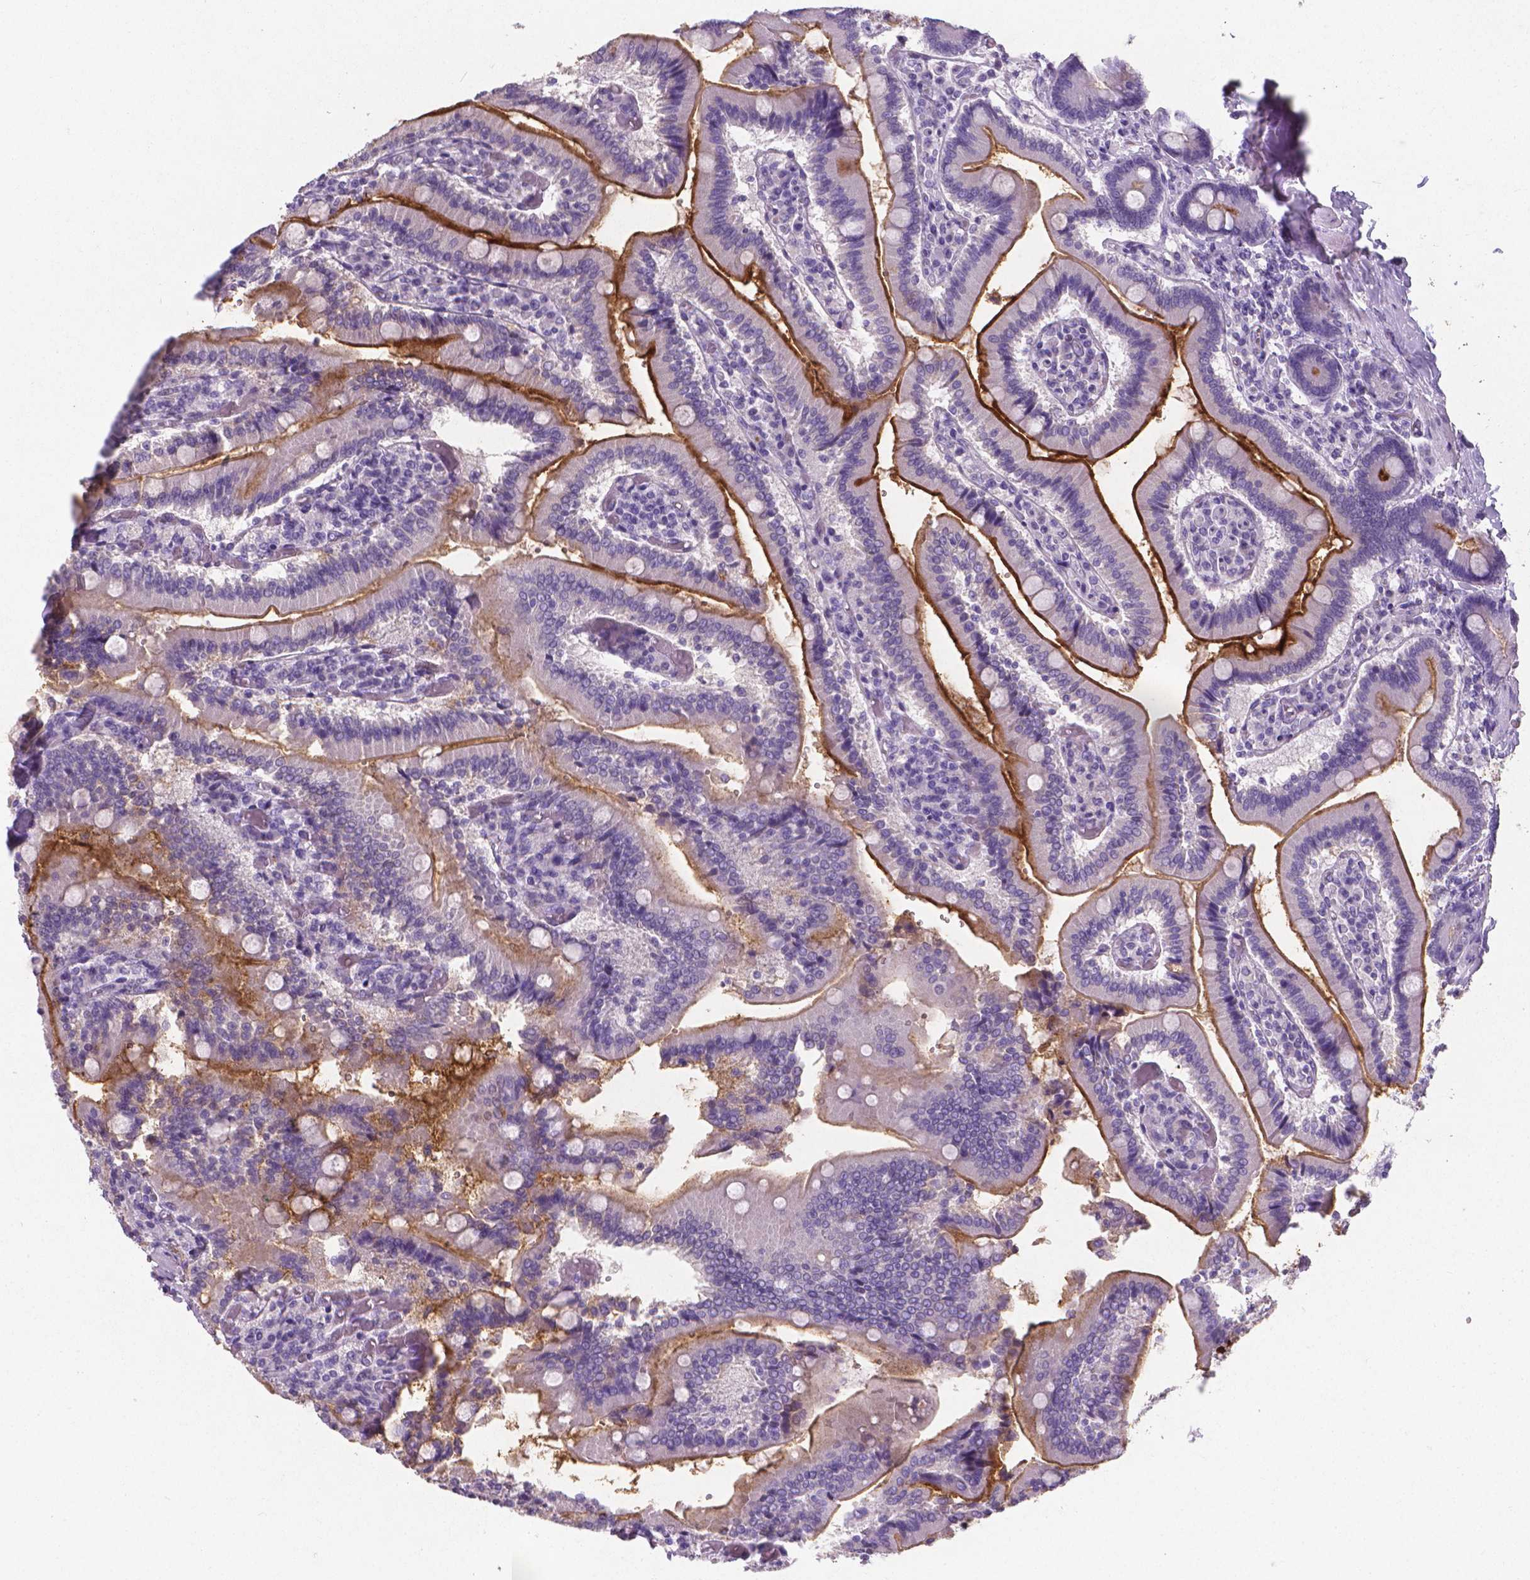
{"staining": {"intensity": "strong", "quantity": "25%-75%", "location": "cytoplasmic/membranous"}, "tissue": "duodenum", "cell_type": "Glandular cells", "image_type": "normal", "snomed": [{"axis": "morphology", "description": "Normal tissue, NOS"}, {"axis": "topography", "description": "Duodenum"}], "caption": "Immunohistochemistry (IHC) of normal human duodenum exhibits high levels of strong cytoplasmic/membranous positivity in about 25%-75% of glandular cells.", "gene": "XPNPEP2", "patient": {"sex": "female", "age": 62}}